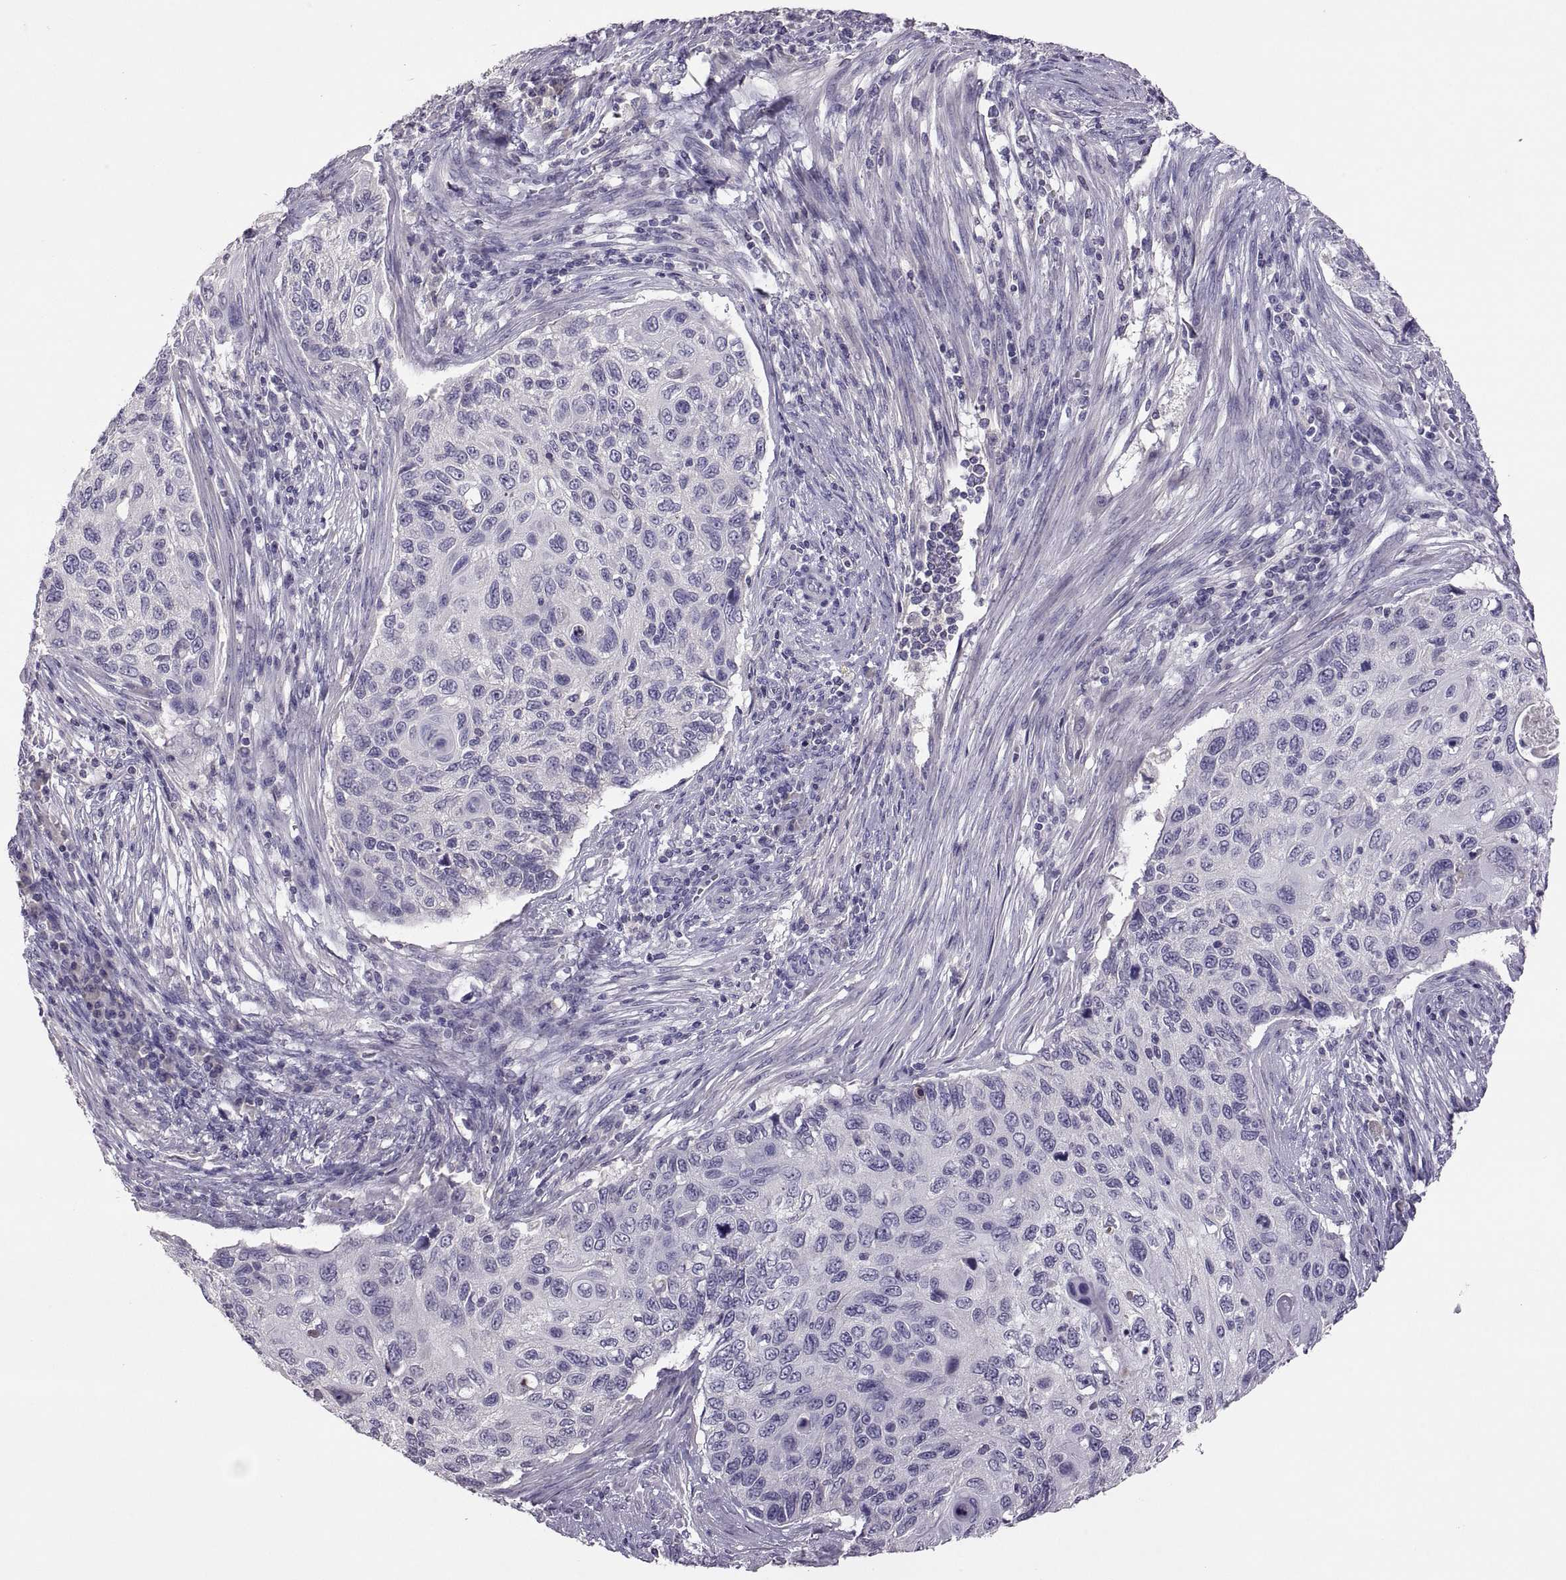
{"staining": {"intensity": "negative", "quantity": "none", "location": "none"}, "tissue": "cervical cancer", "cell_type": "Tumor cells", "image_type": "cancer", "snomed": [{"axis": "morphology", "description": "Squamous cell carcinoma, NOS"}, {"axis": "topography", "description": "Cervix"}], "caption": "This is an immunohistochemistry photomicrograph of human squamous cell carcinoma (cervical). There is no positivity in tumor cells.", "gene": "TBX19", "patient": {"sex": "female", "age": 70}}